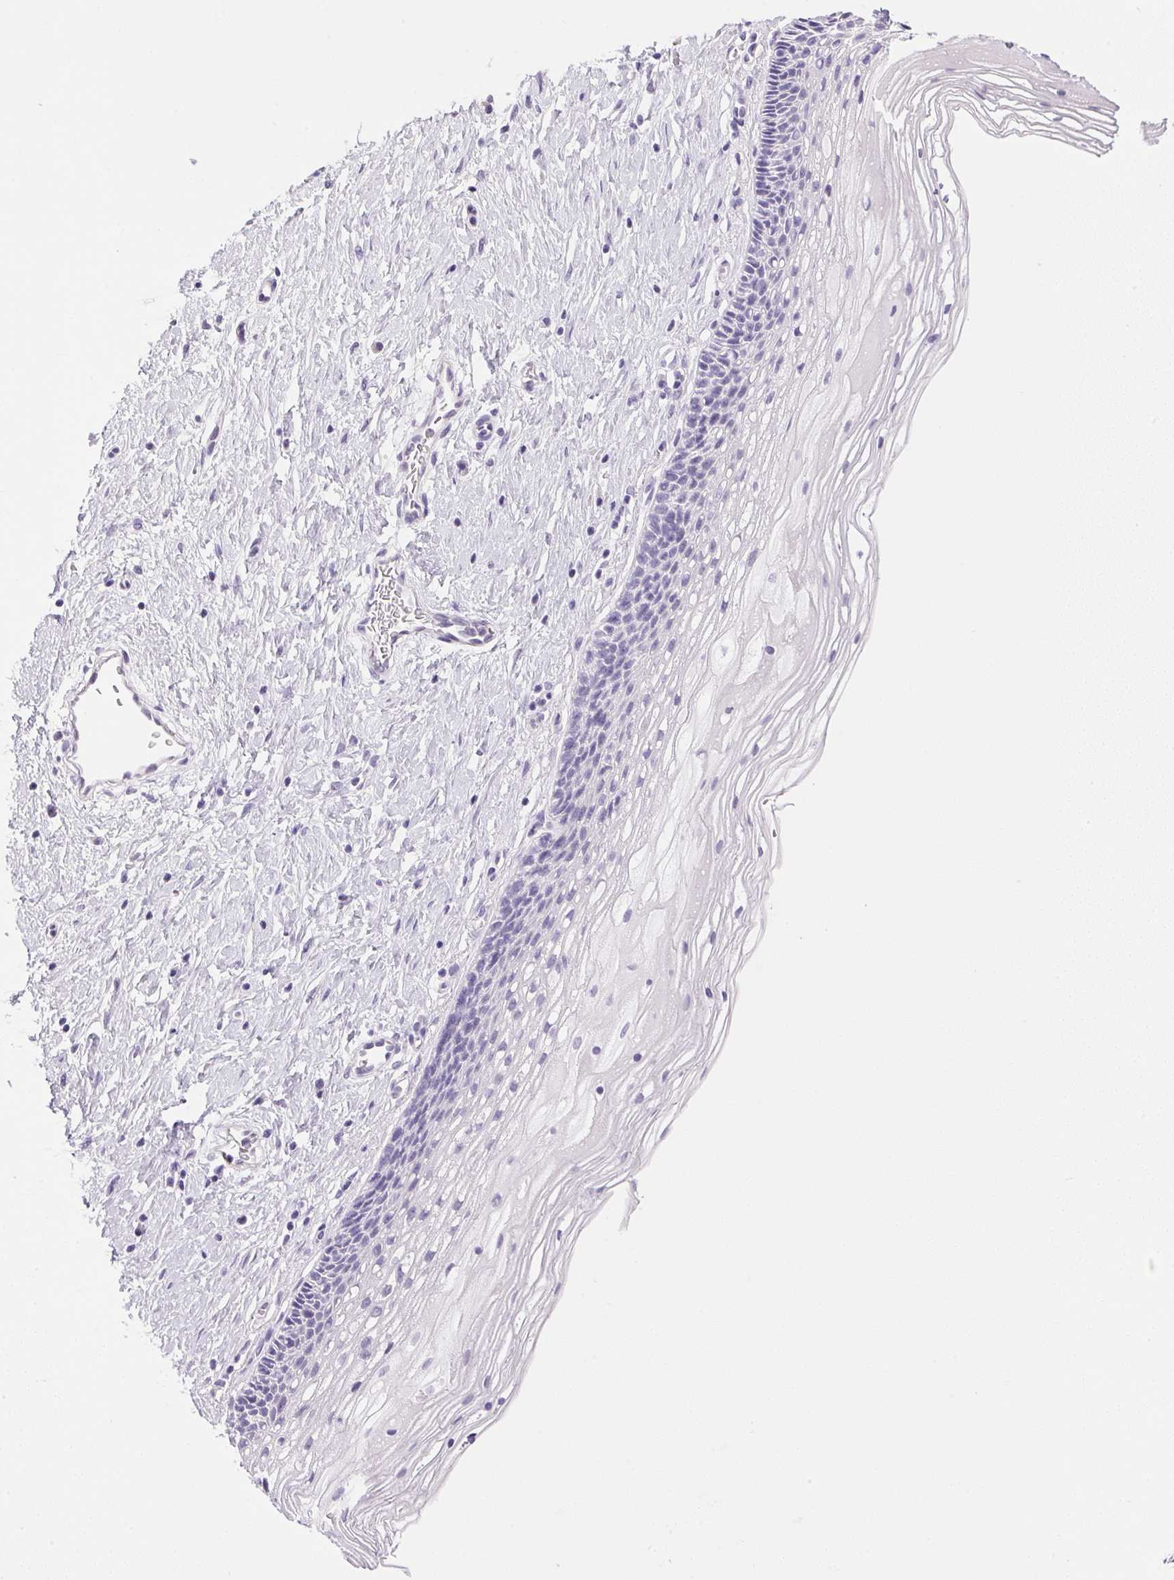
{"staining": {"intensity": "negative", "quantity": "none", "location": "none"}, "tissue": "cervix", "cell_type": "Glandular cells", "image_type": "normal", "snomed": [{"axis": "morphology", "description": "Normal tissue, NOS"}, {"axis": "topography", "description": "Cervix"}], "caption": "Glandular cells show no significant expression in normal cervix. The staining was performed using DAB to visualize the protein expression in brown, while the nuclei were stained in blue with hematoxylin (Magnification: 20x).", "gene": "ATP6V0A4", "patient": {"sex": "female", "age": 34}}